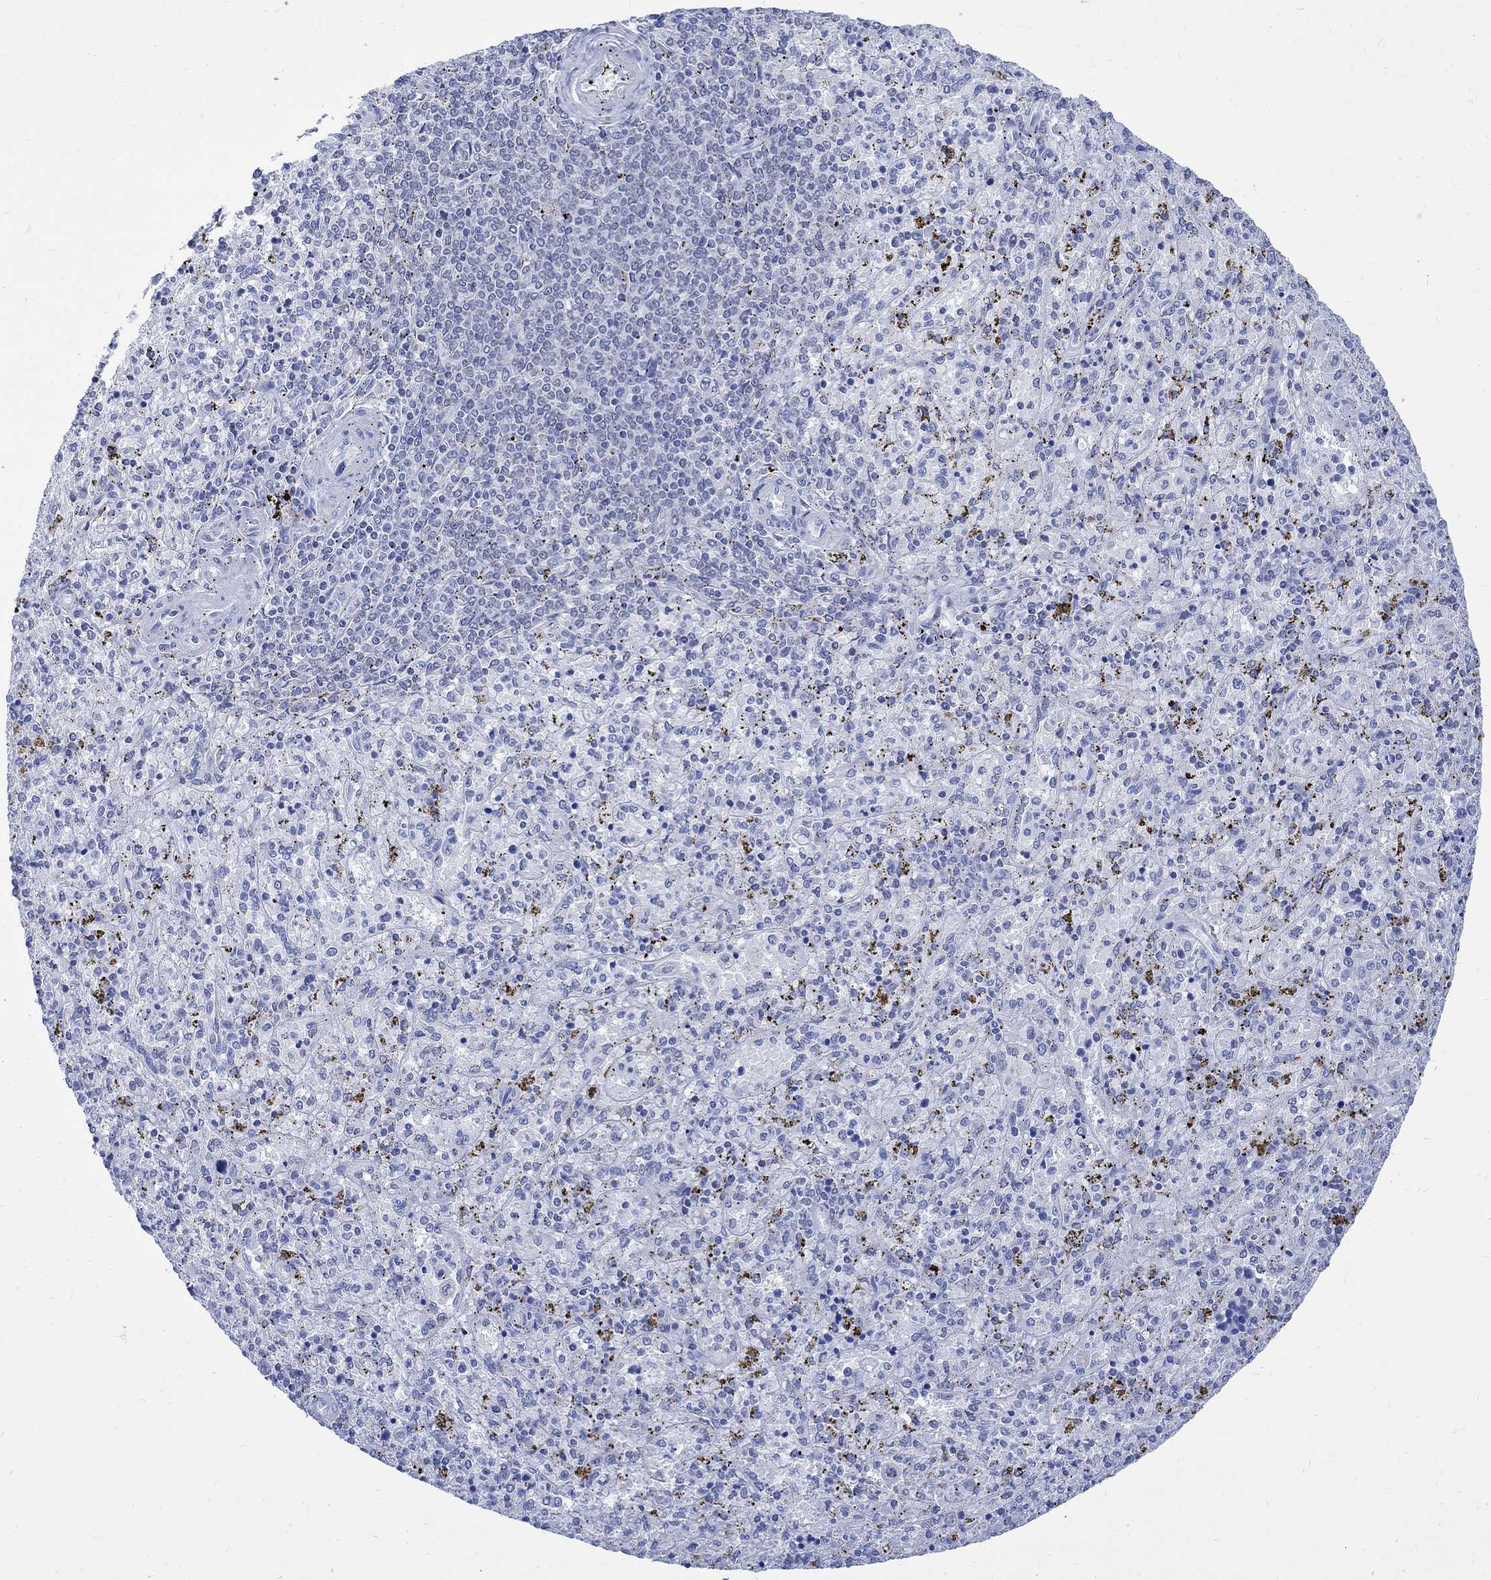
{"staining": {"intensity": "negative", "quantity": "none", "location": "none"}, "tissue": "spleen", "cell_type": "Cells in red pulp", "image_type": "normal", "snomed": [{"axis": "morphology", "description": "Normal tissue, NOS"}, {"axis": "topography", "description": "Spleen"}], "caption": "This is an IHC histopathology image of unremarkable human spleen. There is no expression in cells in red pulp.", "gene": "CPLX1", "patient": {"sex": "female", "age": 50}}